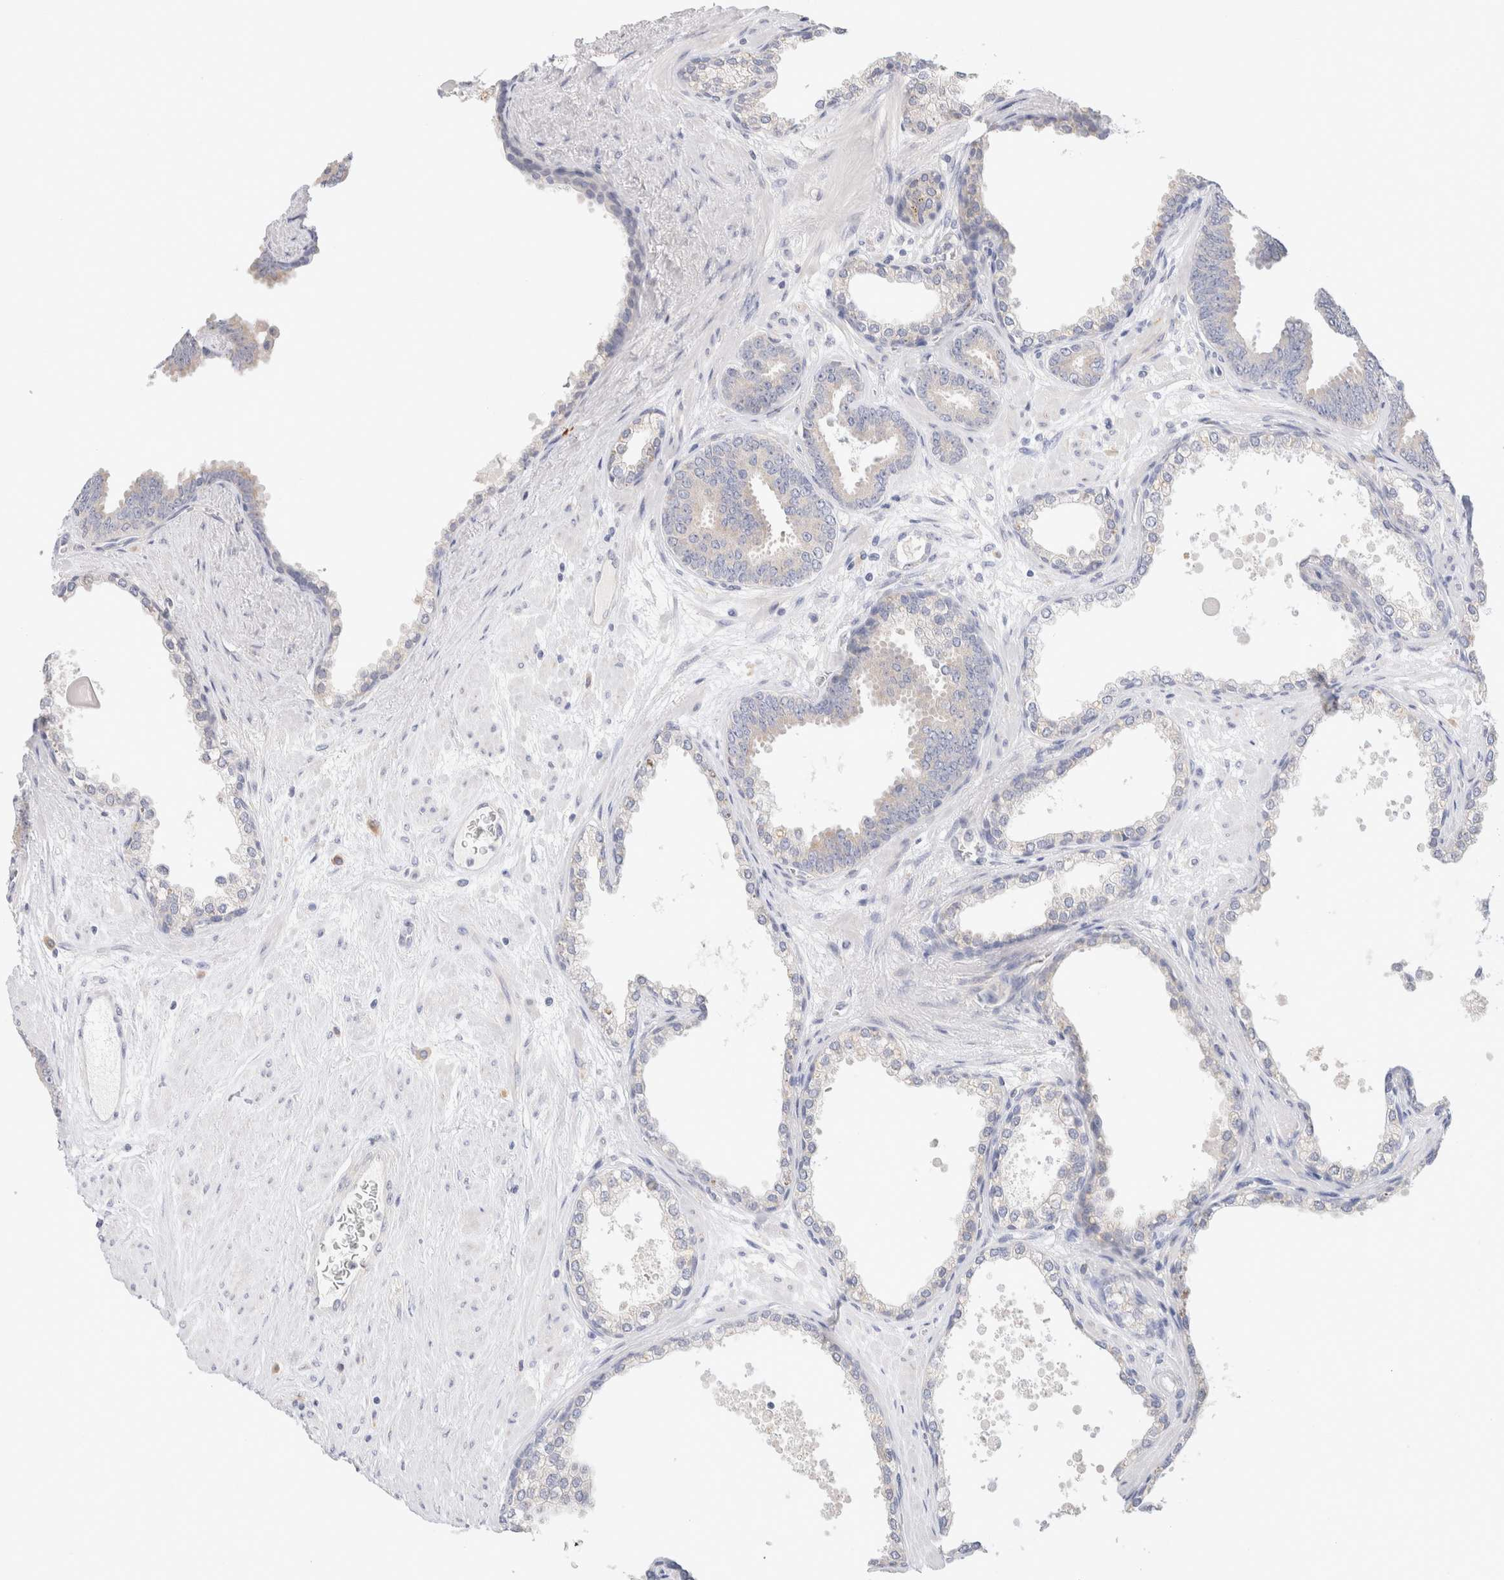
{"staining": {"intensity": "negative", "quantity": "none", "location": "none"}, "tissue": "prostate cancer", "cell_type": "Tumor cells", "image_type": "cancer", "snomed": [{"axis": "morphology", "description": "Adenocarcinoma, Low grade"}, {"axis": "topography", "description": "Prostate"}], "caption": "High magnification brightfield microscopy of prostate cancer (low-grade adenocarcinoma) stained with DAB (brown) and counterstained with hematoxylin (blue): tumor cells show no significant staining.", "gene": "GADD45G", "patient": {"sex": "male", "age": 62}}